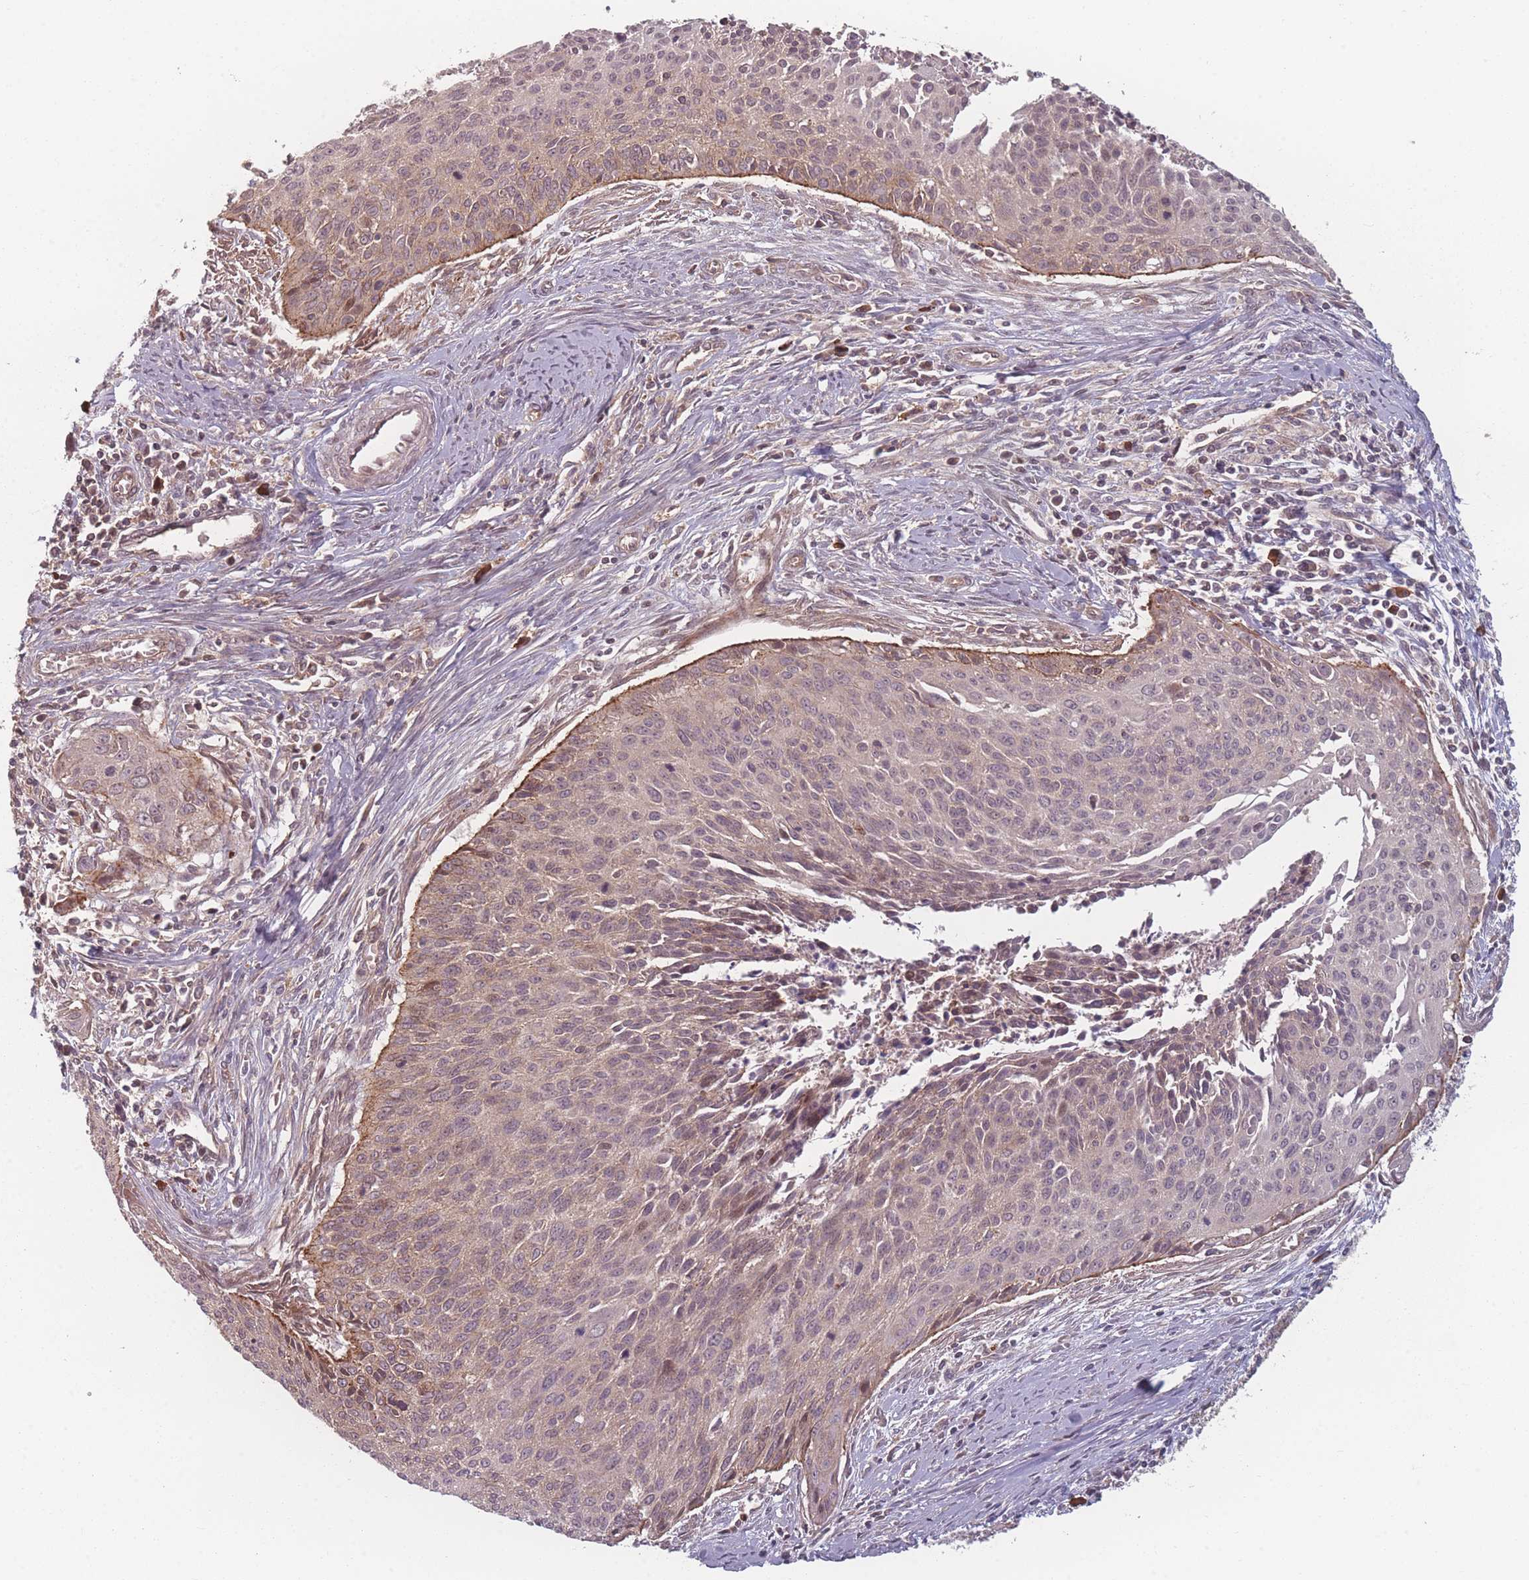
{"staining": {"intensity": "weak", "quantity": "25%-75%", "location": "cytoplasmic/membranous"}, "tissue": "cervical cancer", "cell_type": "Tumor cells", "image_type": "cancer", "snomed": [{"axis": "morphology", "description": "Squamous cell carcinoma, NOS"}, {"axis": "topography", "description": "Cervix"}], "caption": "Weak cytoplasmic/membranous expression is appreciated in approximately 25%-75% of tumor cells in squamous cell carcinoma (cervical). (DAB IHC with brightfield microscopy, high magnification).", "gene": "HAGH", "patient": {"sex": "female", "age": 55}}